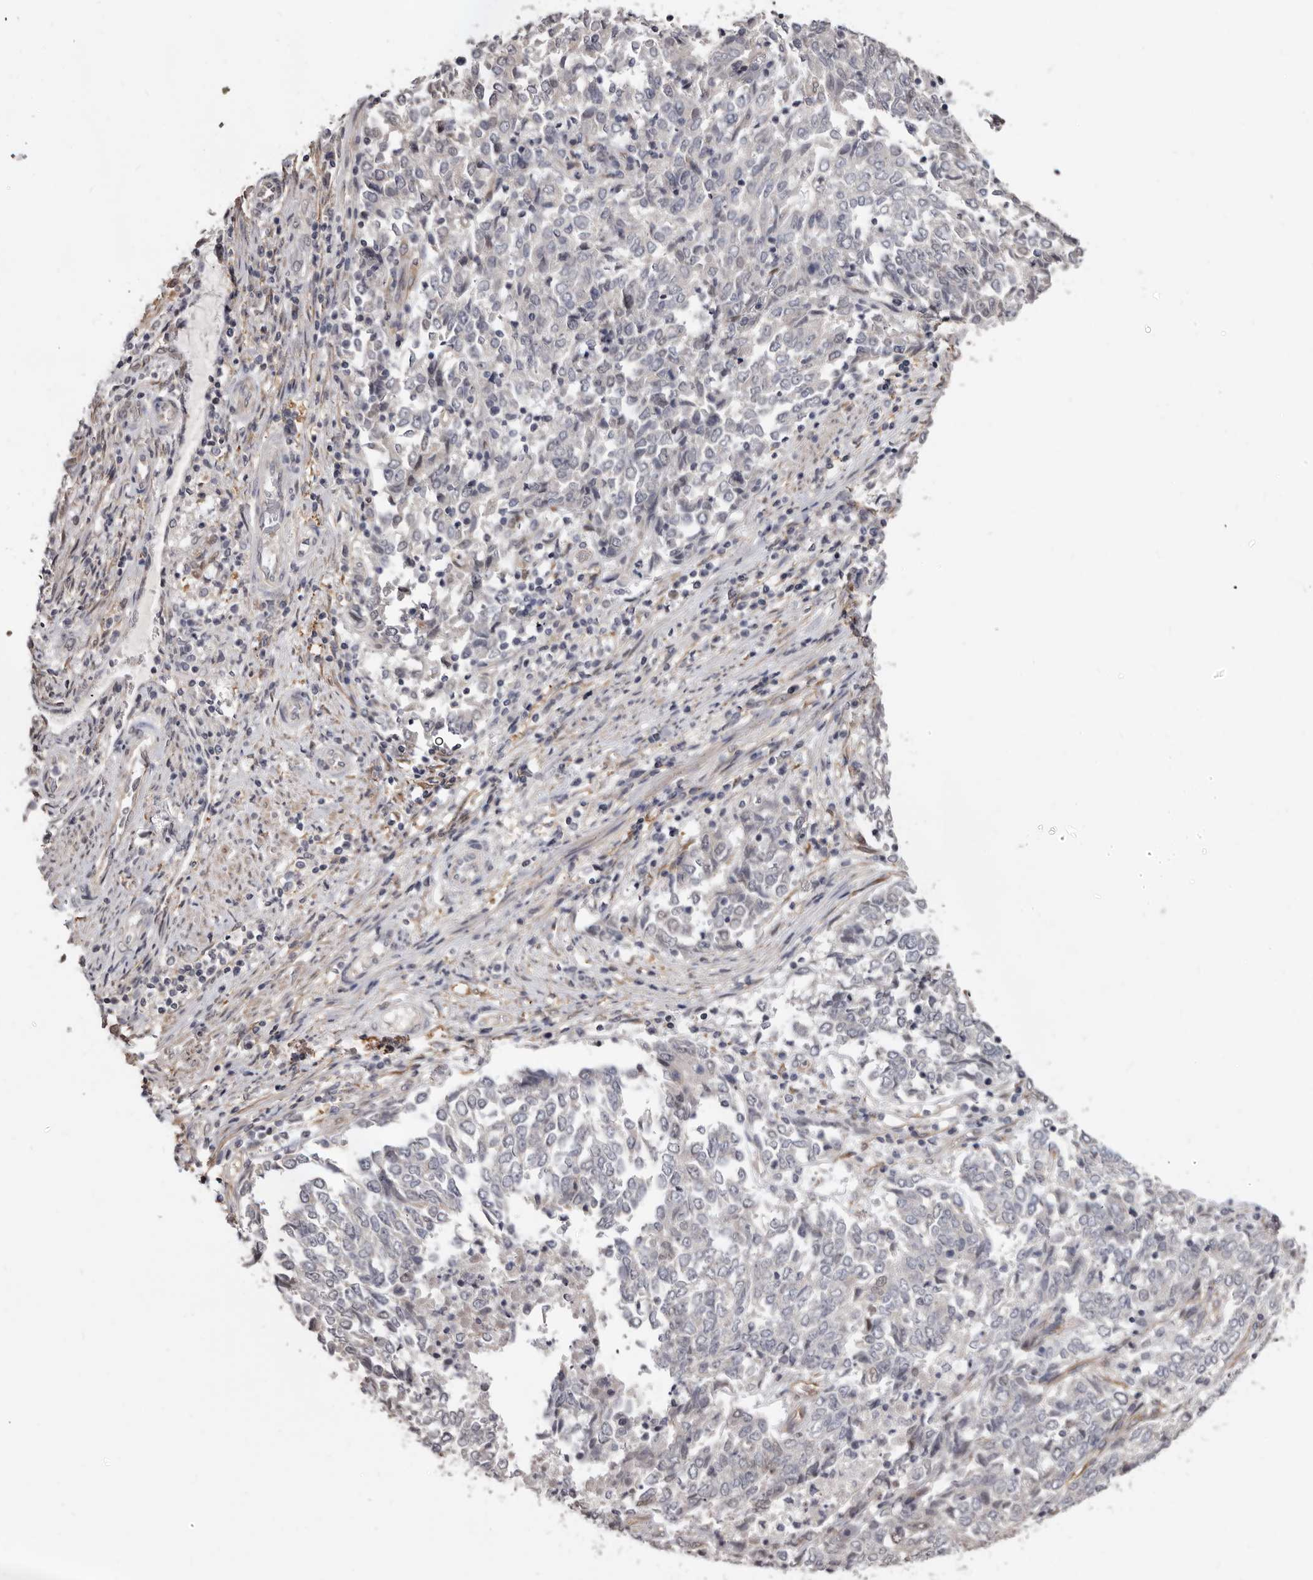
{"staining": {"intensity": "moderate", "quantity": "<25%", "location": "nuclear"}, "tissue": "endometrial cancer", "cell_type": "Tumor cells", "image_type": "cancer", "snomed": [{"axis": "morphology", "description": "Adenocarcinoma, NOS"}, {"axis": "topography", "description": "Endometrium"}], "caption": "Endometrial adenocarcinoma stained with a protein marker reveals moderate staining in tumor cells.", "gene": "KHDRBS2", "patient": {"sex": "female", "age": 80}}